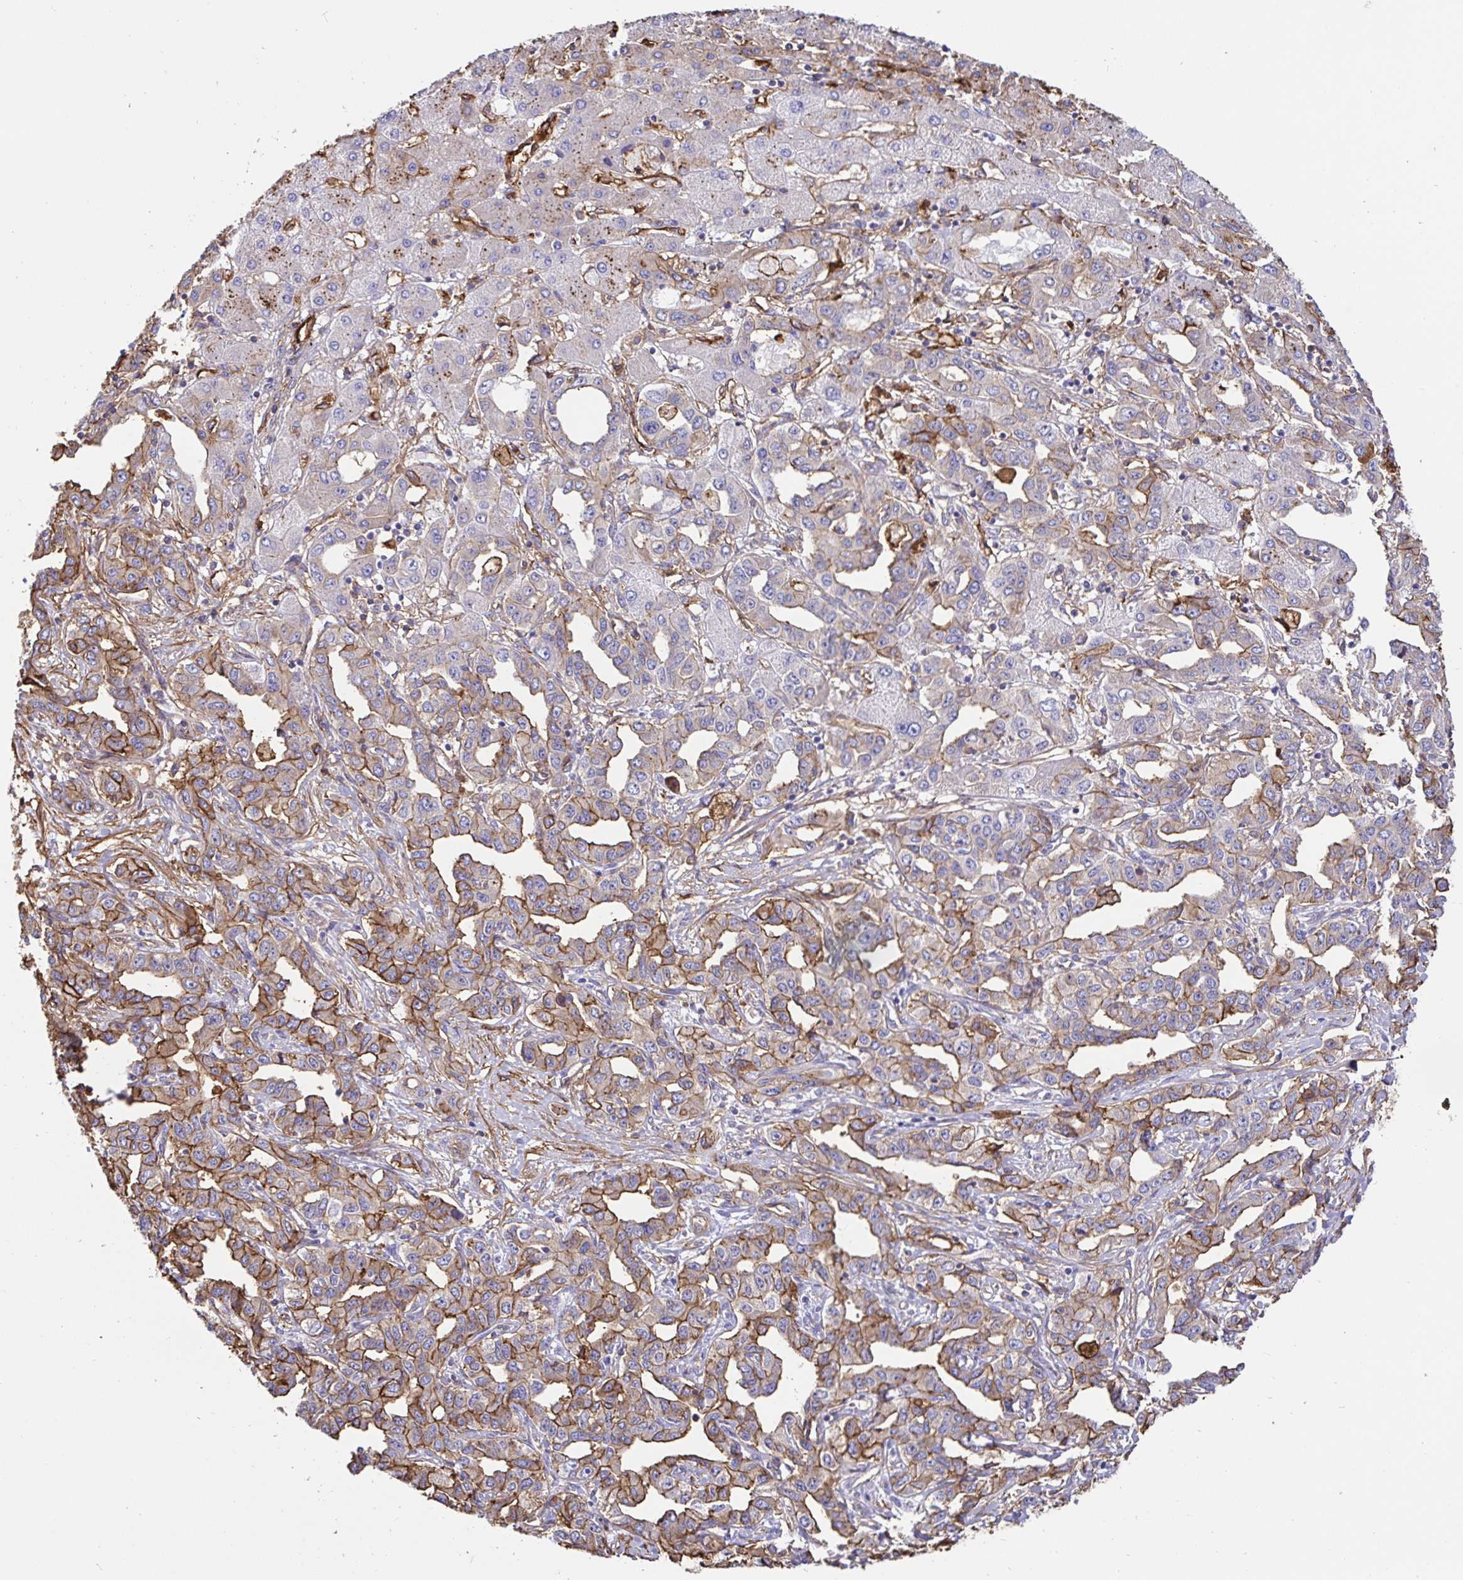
{"staining": {"intensity": "moderate", "quantity": "25%-75%", "location": "cytoplasmic/membranous"}, "tissue": "liver cancer", "cell_type": "Tumor cells", "image_type": "cancer", "snomed": [{"axis": "morphology", "description": "Cholangiocarcinoma"}, {"axis": "topography", "description": "Liver"}], "caption": "There is medium levels of moderate cytoplasmic/membranous positivity in tumor cells of liver cancer, as demonstrated by immunohistochemical staining (brown color).", "gene": "ANXA2", "patient": {"sex": "male", "age": 59}}